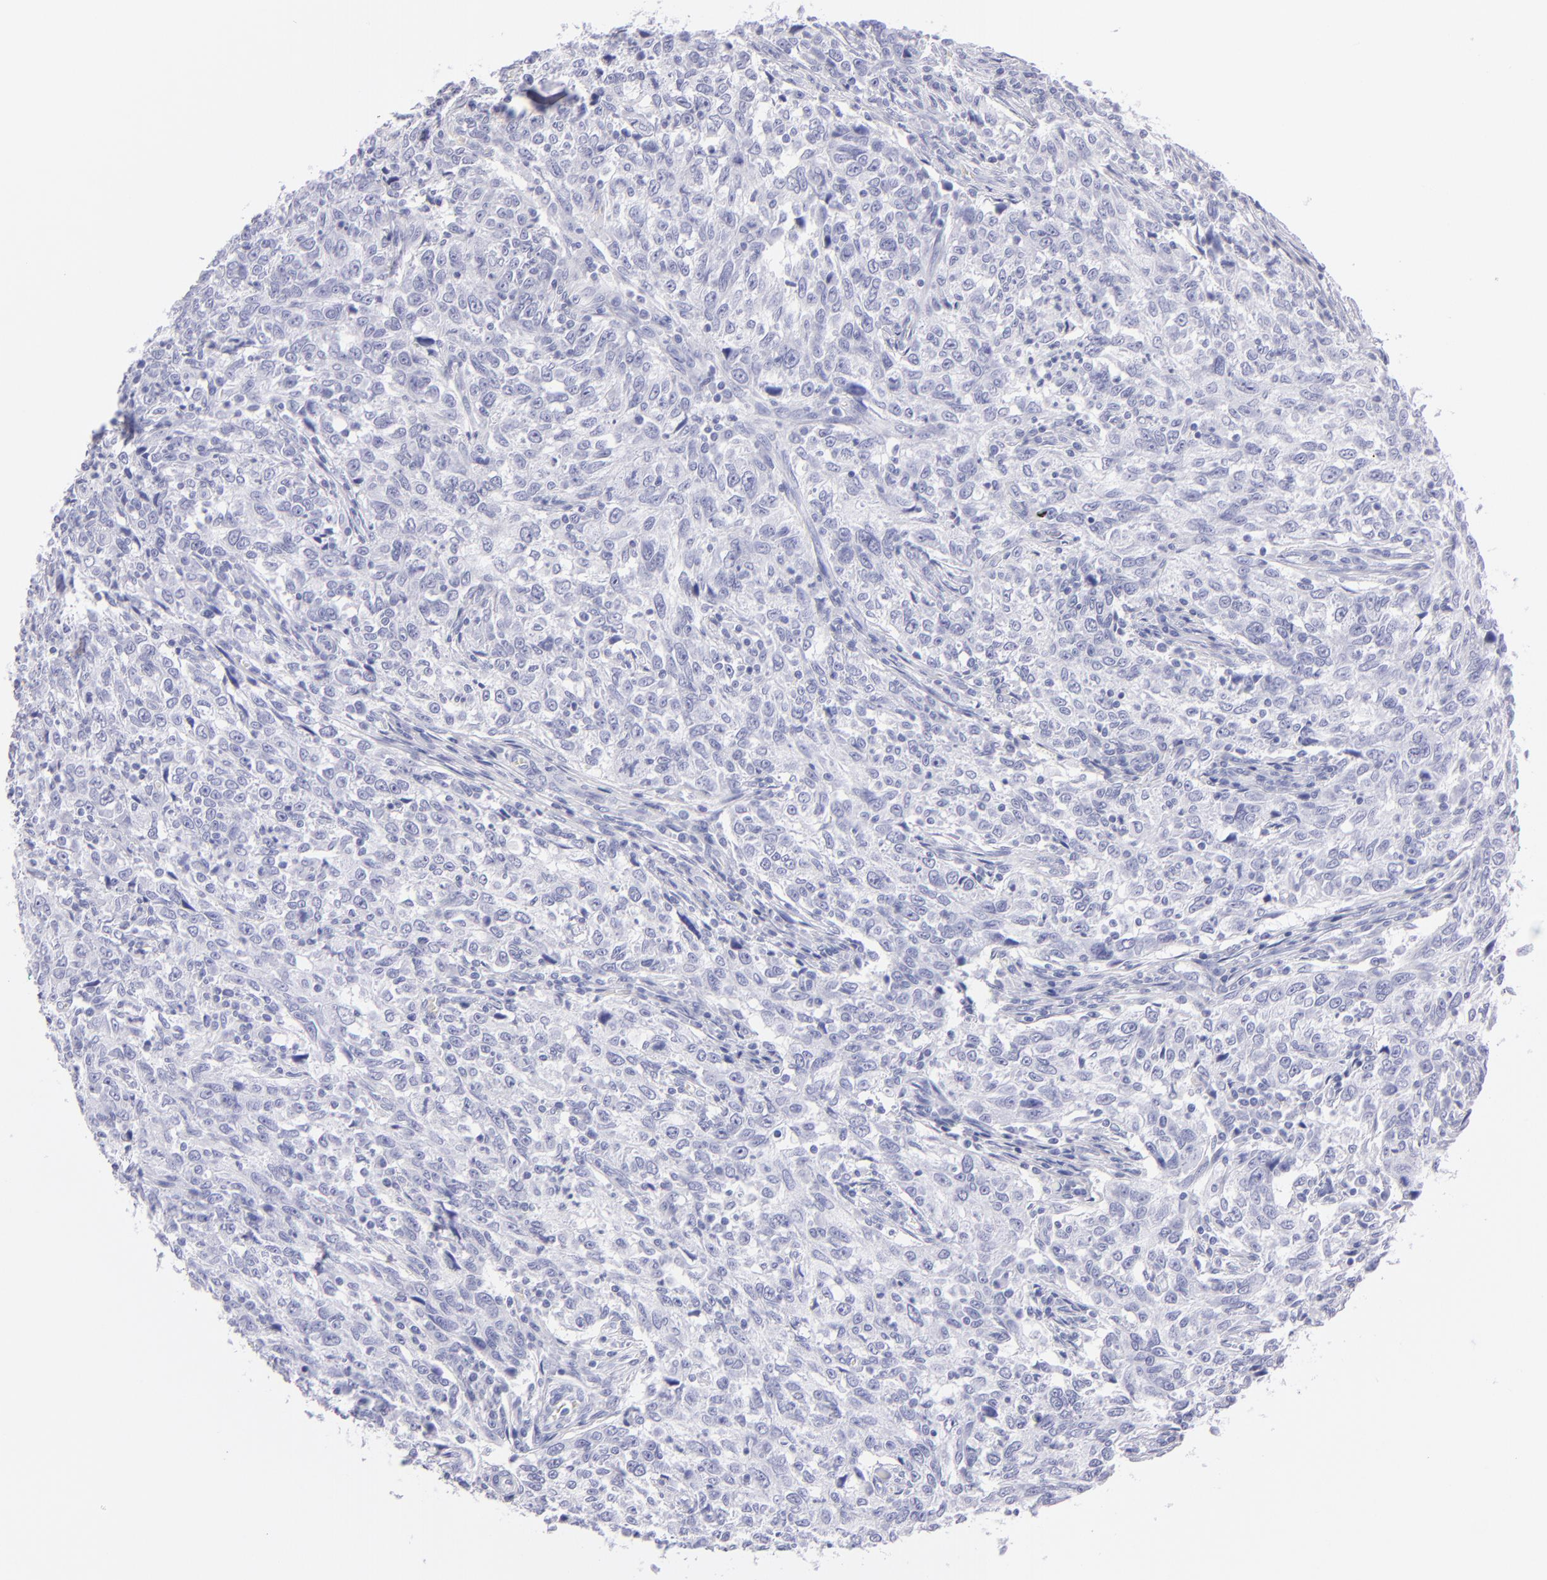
{"staining": {"intensity": "negative", "quantity": "none", "location": "none"}, "tissue": "breast cancer", "cell_type": "Tumor cells", "image_type": "cancer", "snomed": [{"axis": "morphology", "description": "Duct carcinoma"}, {"axis": "topography", "description": "Breast"}], "caption": "The IHC micrograph has no significant positivity in tumor cells of breast intraductal carcinoma tissue.", "gene": "PRPH", "patient": {"sex": "female", "age": 50}}